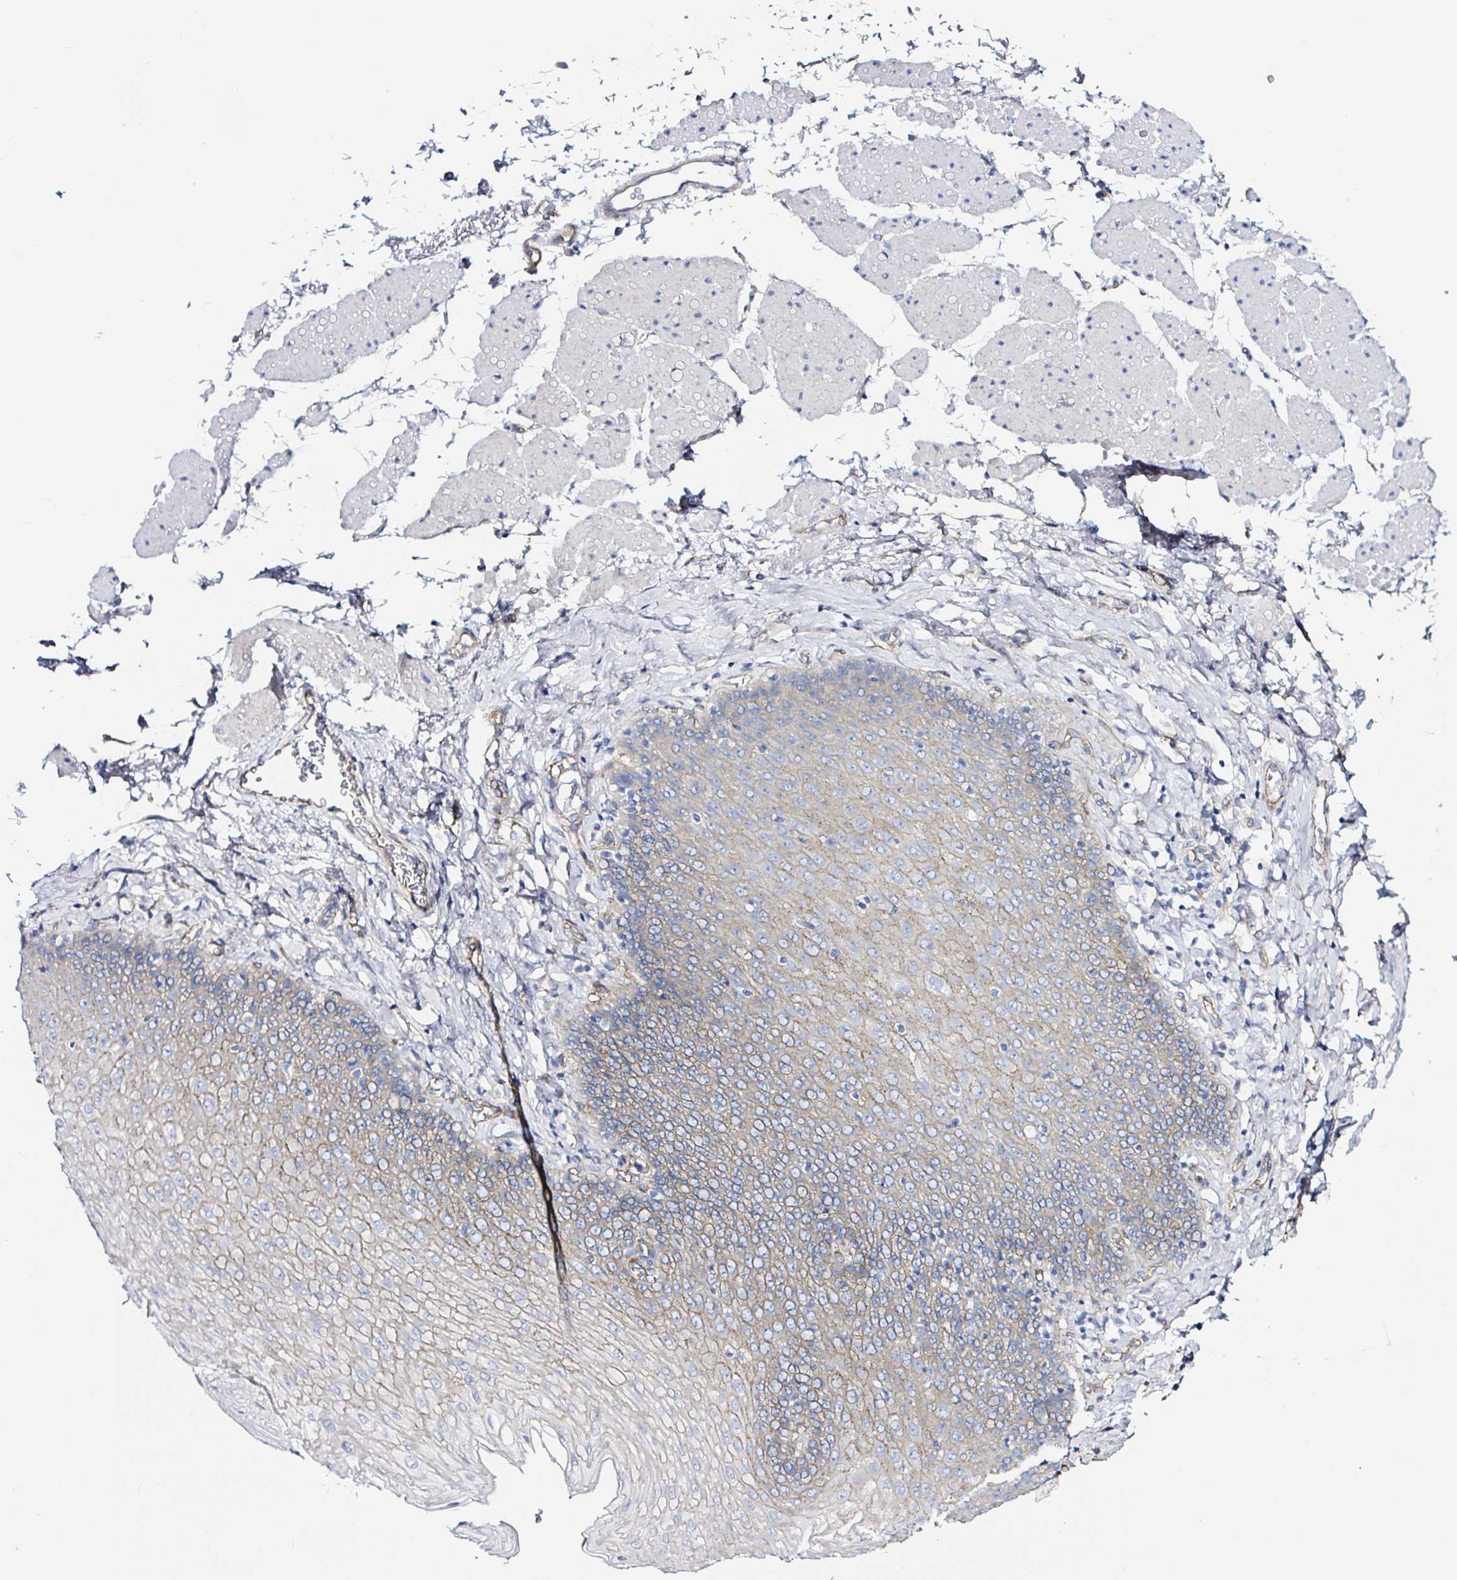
{"staining": {"intensity": "weak", "quantity": "25%-75%", "location": "cytoplasmic/membranous"}, "tissue": "esophagus", "cell_type": "Squamous epithelial cells", "image_type": "normal", "snomed": [{"axis": "morphology", "description": "Normal tissue, NOS"}, {"axis": "topography", "description": "Esophagus"}], "caption": "Benign esophagus reveals weak cytoplasmic/membranous positivity in about 25%-75% of squamous epithelial cells, visualized by immunohistochemistry. The protein of interest is shown in brown color, while the nuclei are stained blue.", "gene": "ARL4D", "patient": {"sex": "female", "age": 81}}